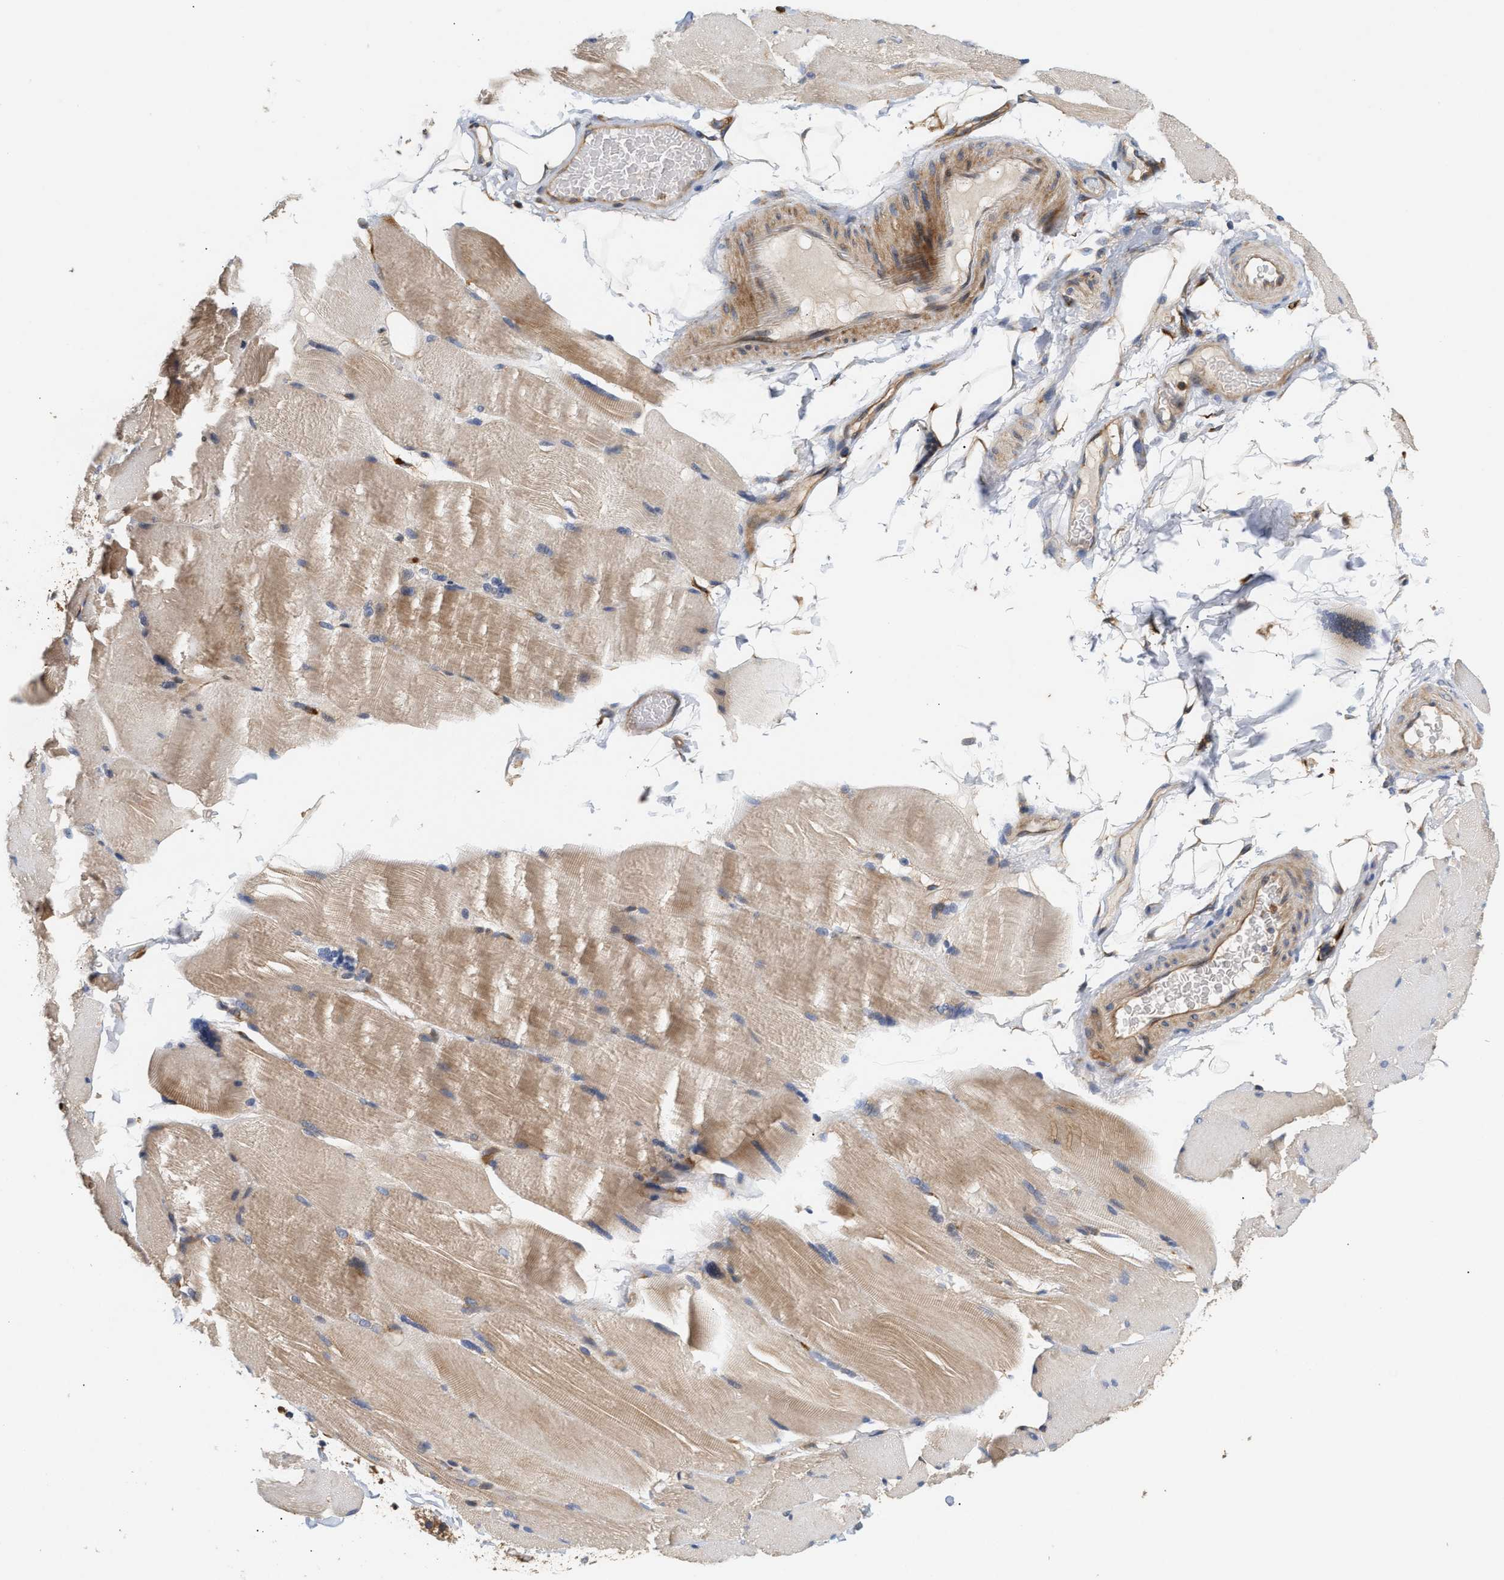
{"staining": {"intensity": "weak", "quantity": ">75%", "location": "cytoplasmic/membranous"}, "tissue": "skeletal muscle", "cell_type": "Myocytes", "image_type": "normal", "snomed": [{"axis": "morphology", "description": "Normal tissue, NOS"}, {"axis": "topography", "description": "Skin"}, {"axis": "topography", "description": "Skeletal muscle"}], "caption": "Immunohistochemical staining of normal human skeletal muscle exhibits >75% levels of weak cytoplasmic/membranous protein positivity in approximately >75% of myocytes. The staining is performed using DAB brown chromogen to label protein expression. The nuclei are counter-stained blue using hematoxylin.", "gene": "PLCD1", "patient": {"sex": "male", "age": 83}}